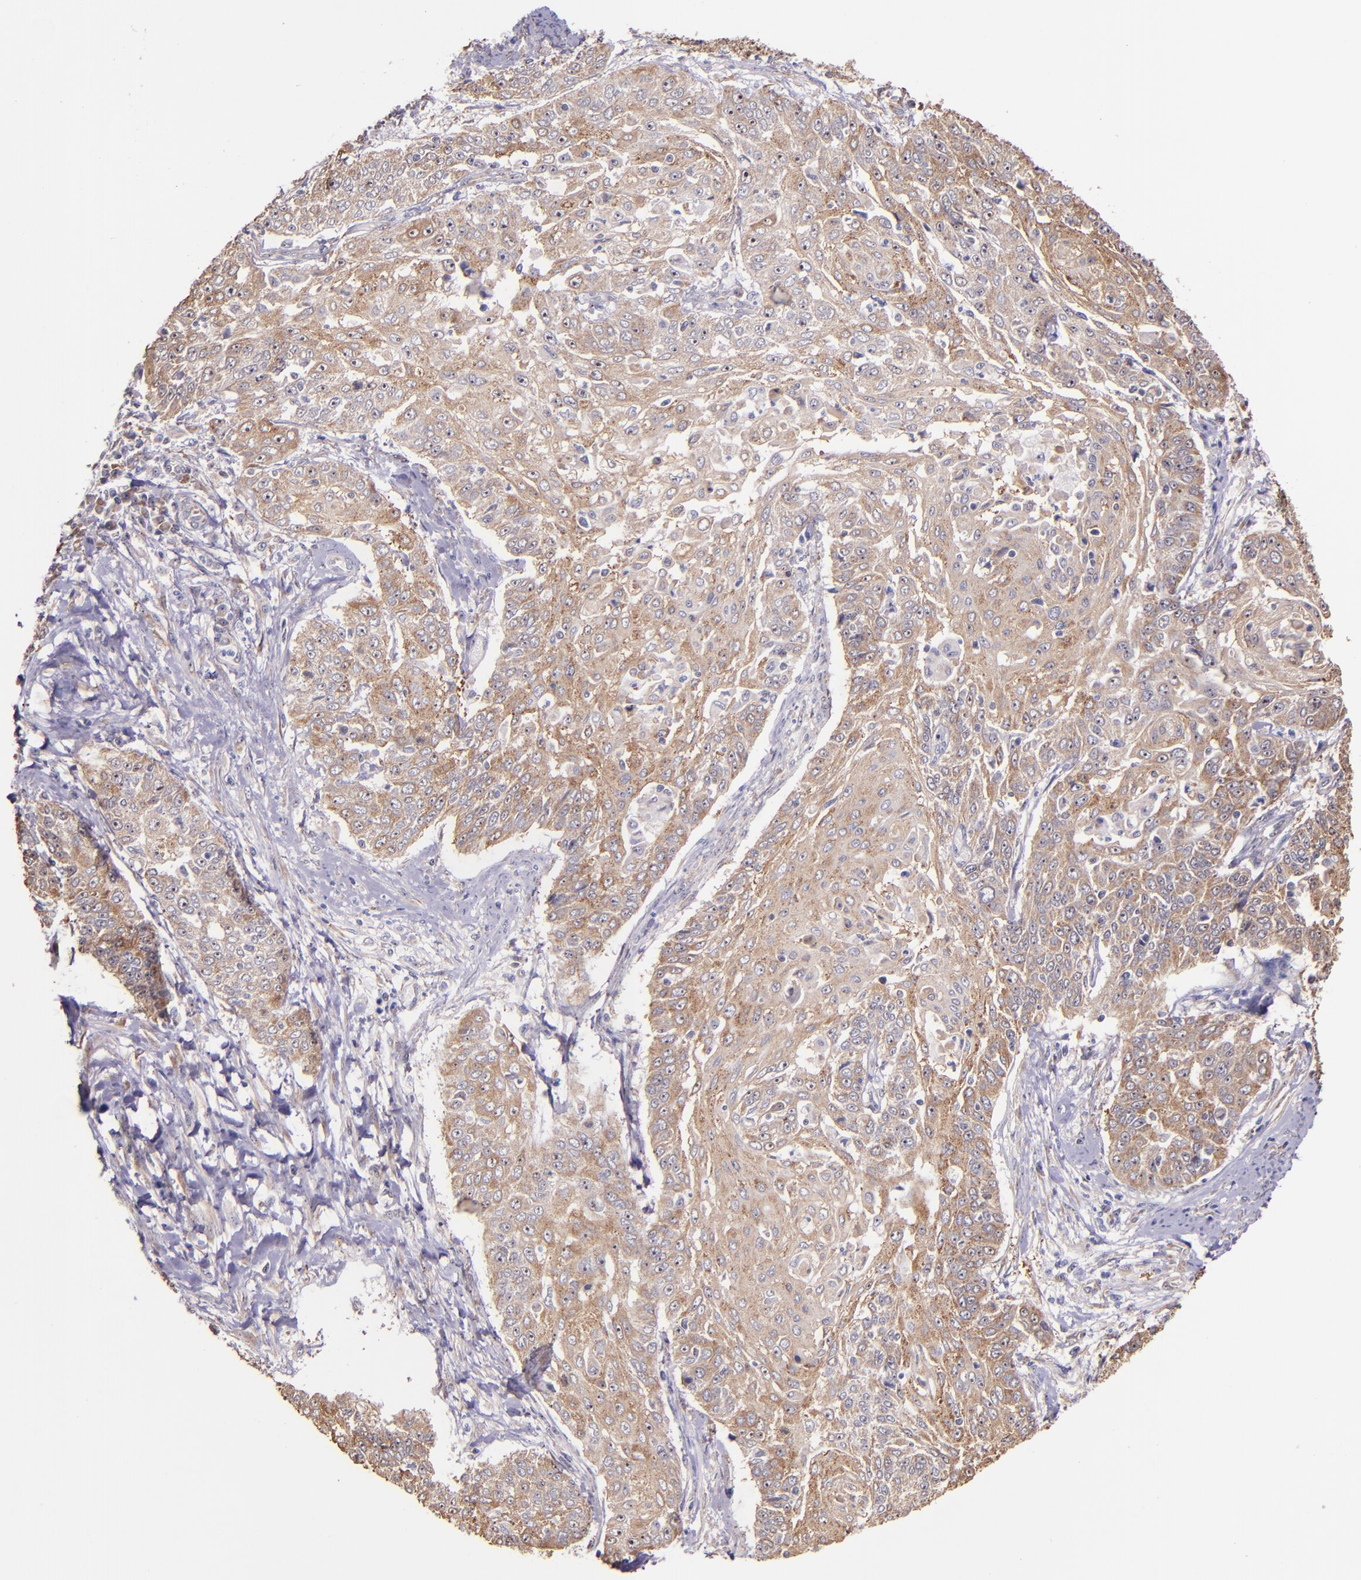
{"staining": {"intensity": "moderate", "quantity": ">75%", "location": "cytoplasmic/membranous"}, "tissue": "cervical cancer", "cell_type": "Tumor cells", "image_type": "cancer", "snomed": [{"axis": "morphology", "description": "Squamous cell carcinoma, NOS"}, {"axis": "topography", "description": "Cervix"}], "caption": "Squamous cell carcinoma (cervical) was stained to show a protein in brown. There is medium levels of moderate cytoplasmic/membranous expression in approximately >75% of tumor cells.", "gene": "SHC1", "patient": {"sex": "female", "age": 64}}